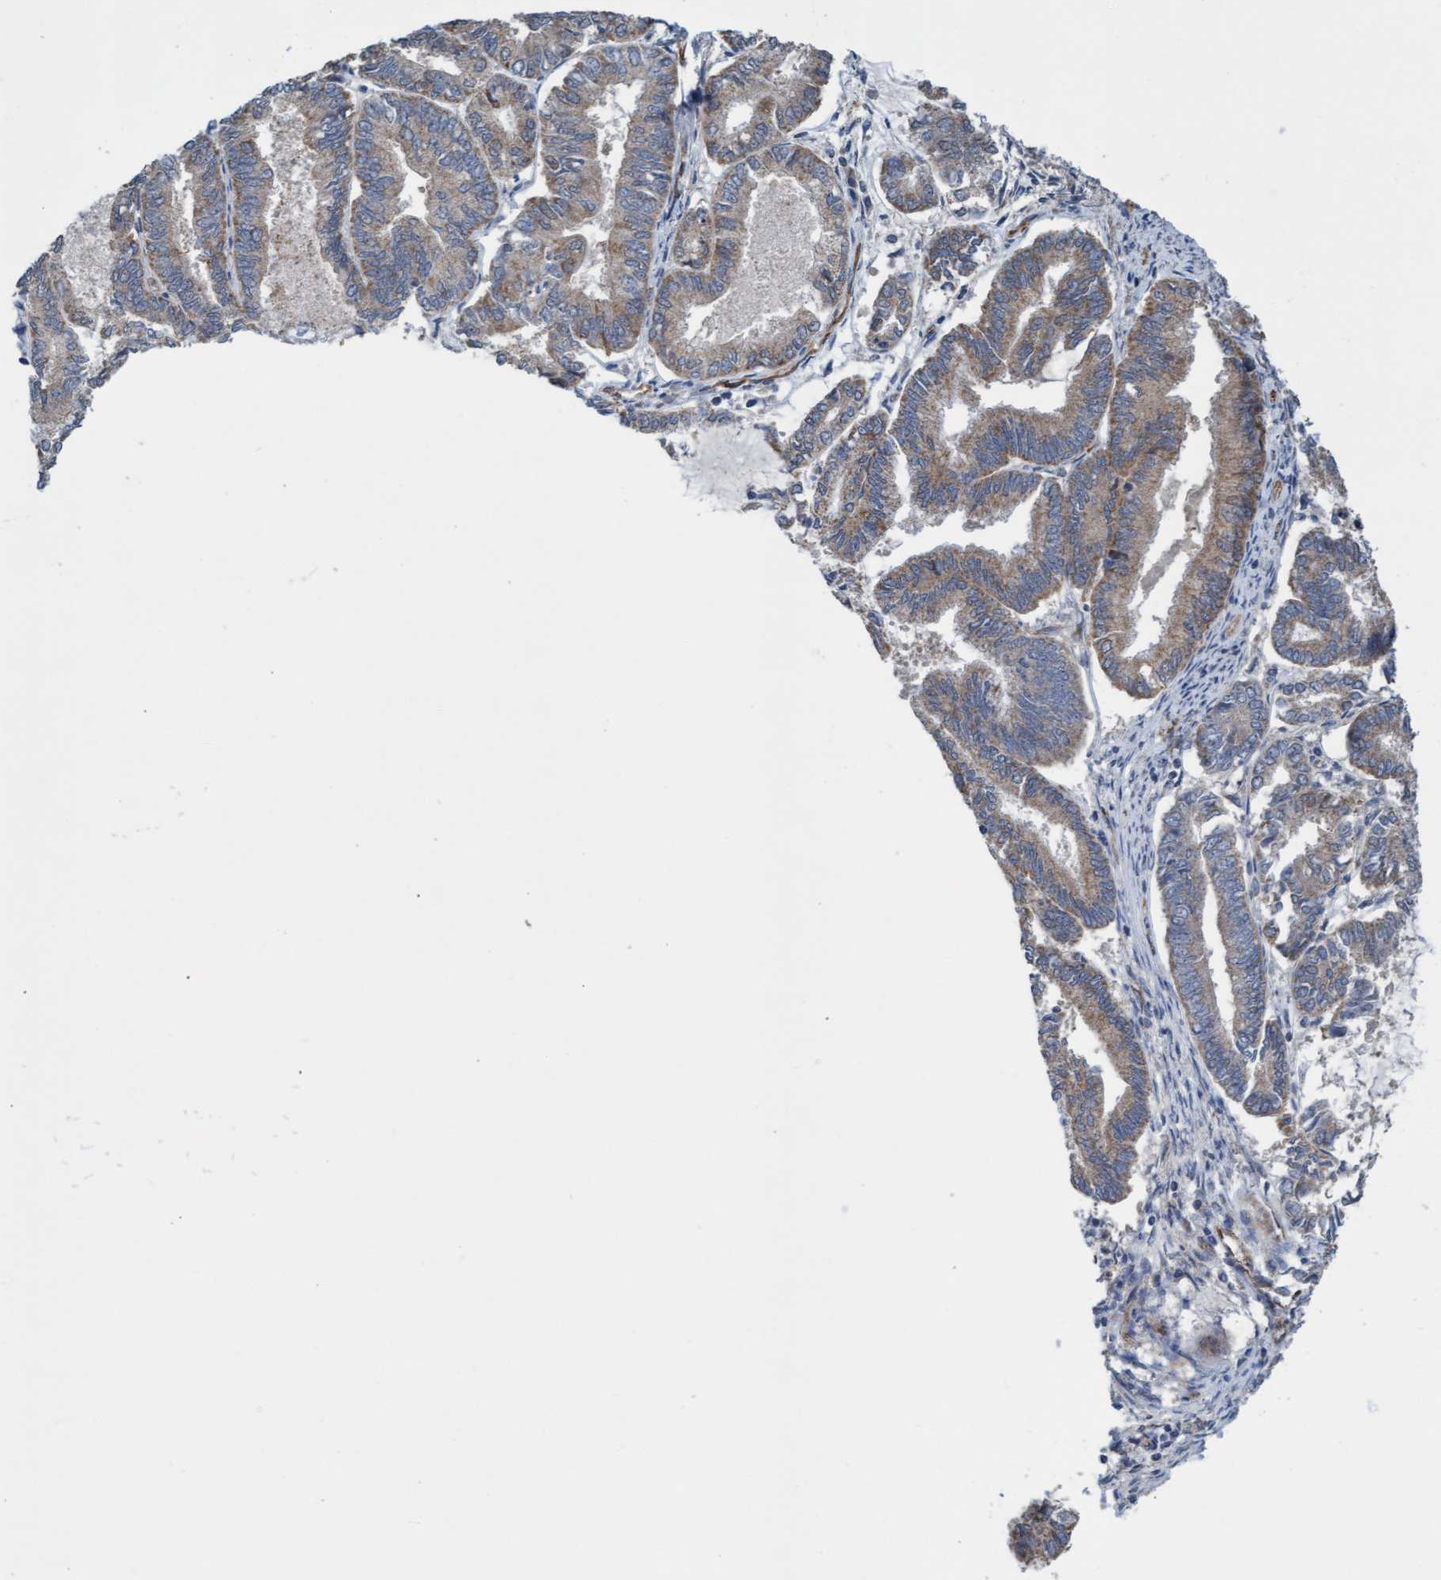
{"staining": {"intensity": "weak", "quantity": ">75%", "location": "cytoplasmic/membranous"}, "tissue": "endometrial cancer", "cell_type": "Tumor cells", "image_type": "cancer", "snomed": [{"axis": "morphology", "description": "Adenocarcinoma, NOS"}, {"axis": "topography", "description": "Endometrium"}], "caption": "Immunohistochemistry of endometrial adenocarcinoma exhibits low levels of weak cytoplasmic/membranous expression in approximately >75% of tumor cells.", "gene": "ZNF566", "patient": {"sex": "female", "age": 86}}